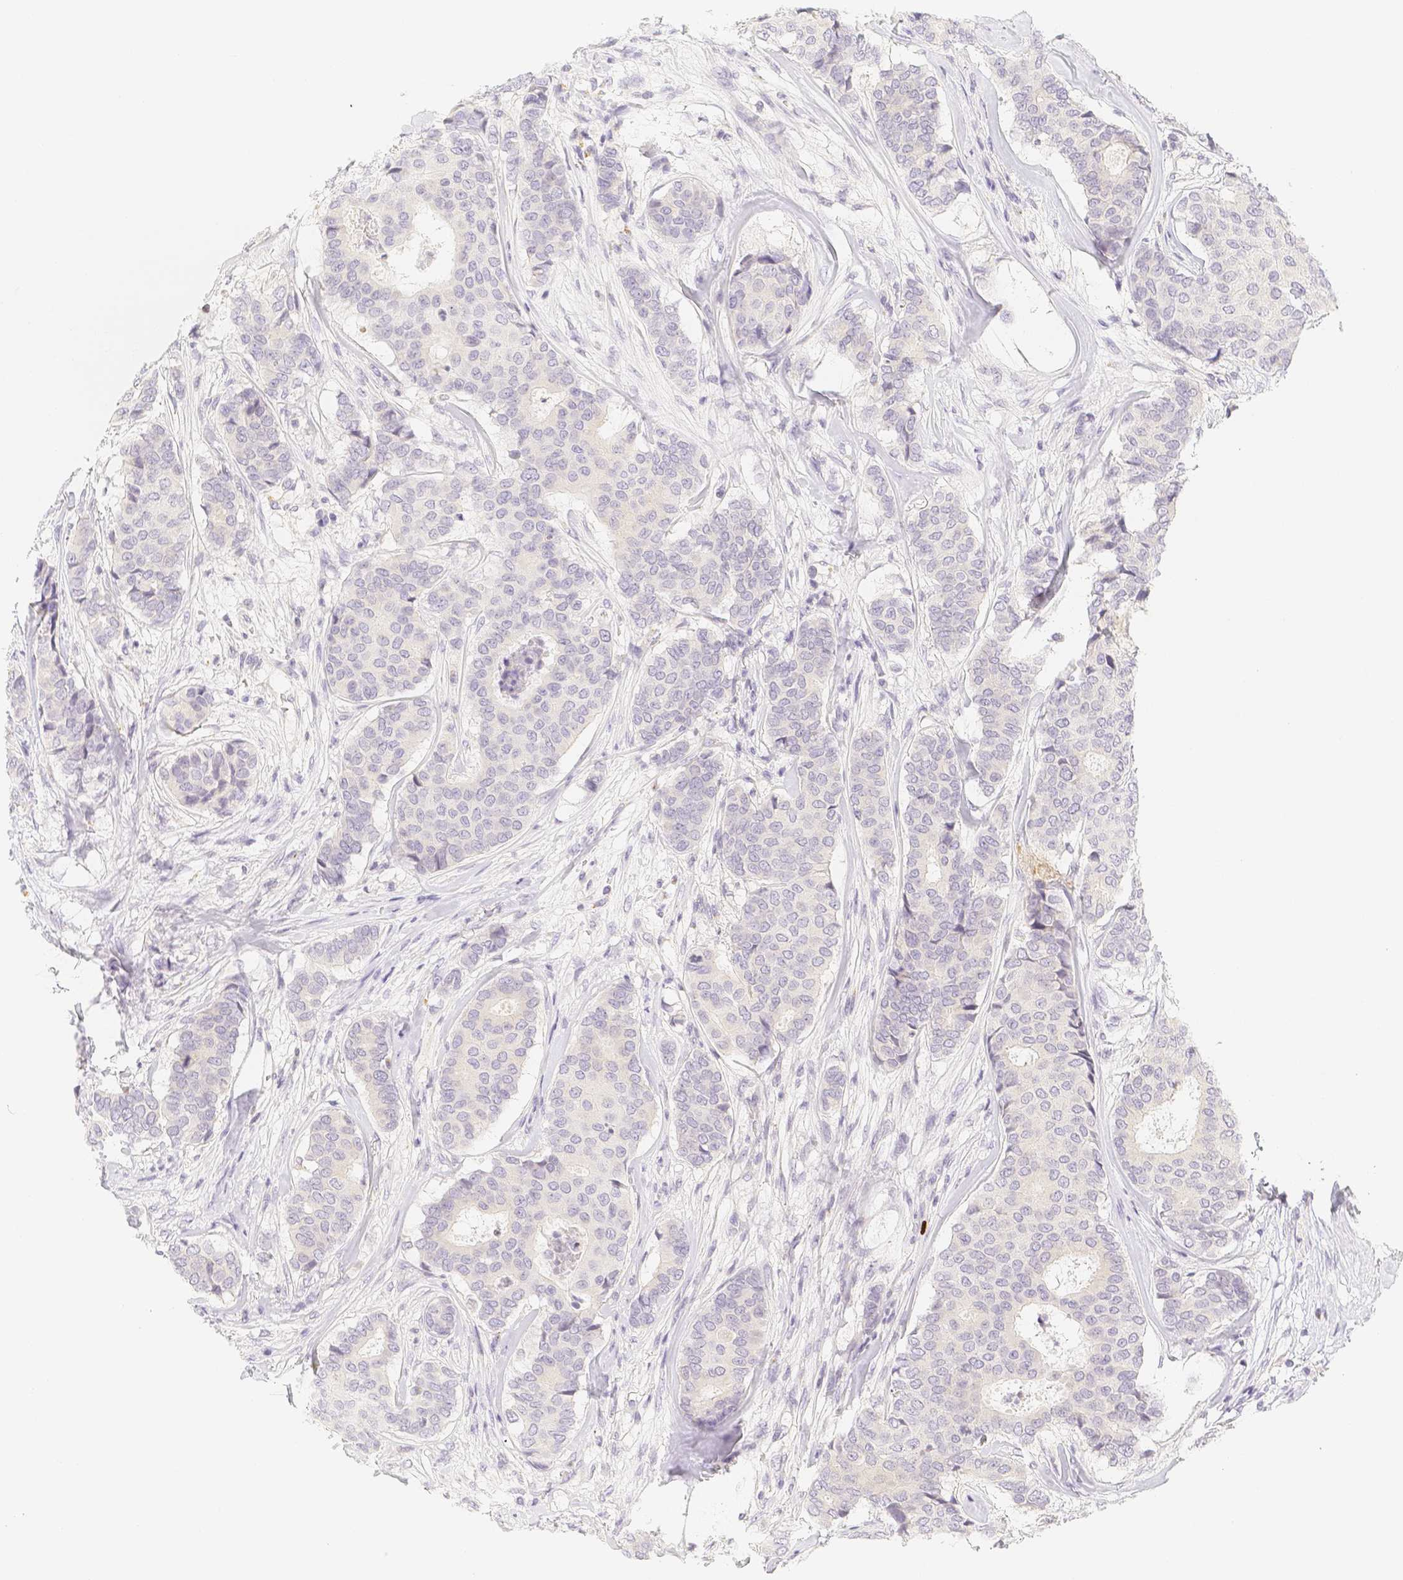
{"staining": {"intensity": "negative", "quantity": "none", "location": "none"}, "tissue": "breast cancer", "cell_type": "Tumor cells", "image_type": "cancer", "snomed": [{"axis": "morphology", "description": "Duct carcinoma"}, {"axis": "topography", "description": "Breast"}], "caption": "An image of breast intraductal carcinoma stained for a protein shows no brown staining in tumor cells.", "gene": "PADI4", "patient": {"sex": "female", "age": 75}}